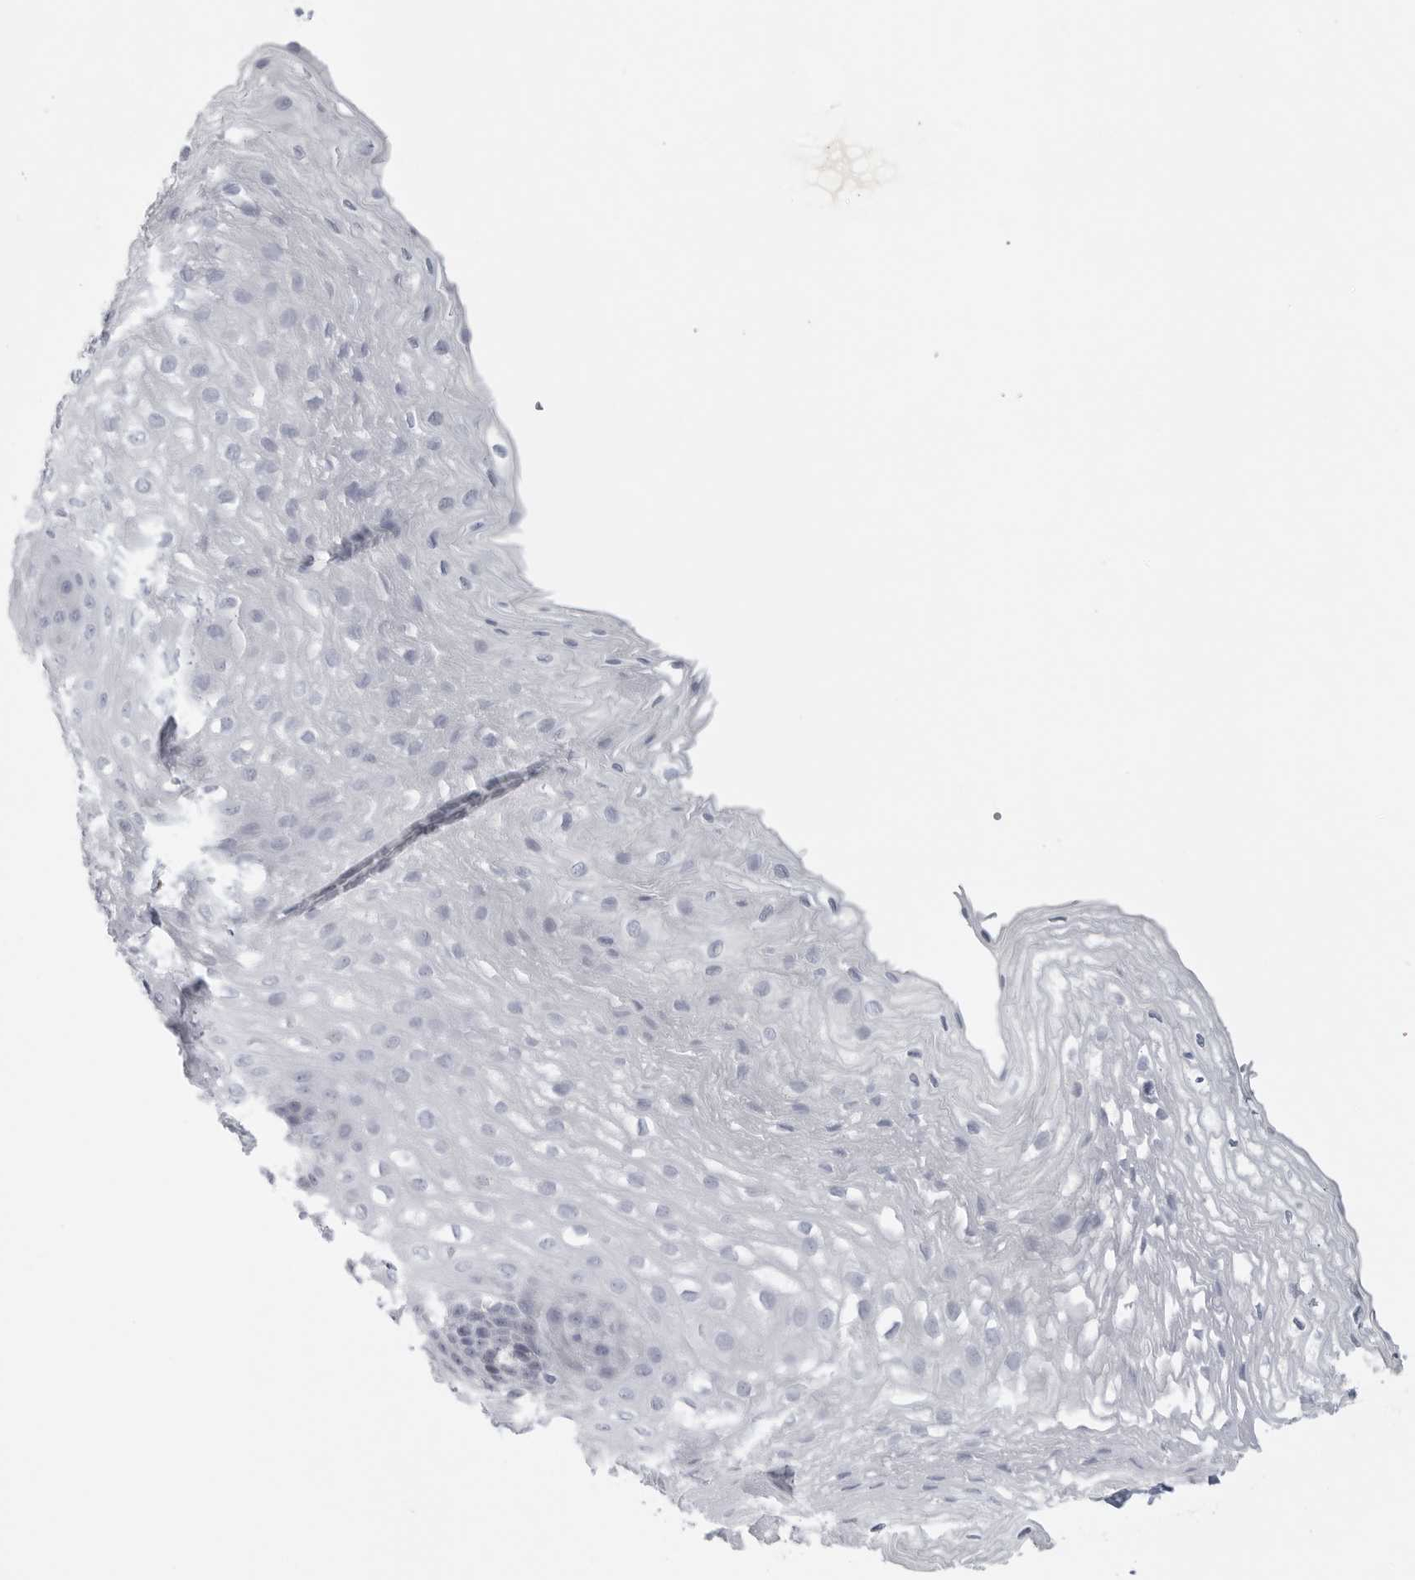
{"staining": {"intensity": "negative", "quantity": "none", "location": "none"}, "tissue": "esophagus", "cell_type": "Squamous epithelial cells", "image_type": "normal", "snomed": [{"axis": "morphology", "description": "Normal tissue, NOS"}, {"axis": "topography", "description": "Esophagus"}], "caption": "Squamous epithelial cells are negative for protein expression in benign human esophagus. (Stains: DAB (3,3'-diaminobenzidine) immunohistochemistry (IHC) with hematoxylin counter stain, Microscopy: brightfield microscopy at high magnification).", "gene": "TNR", "patient": {"sex": "female", "age": 66}}